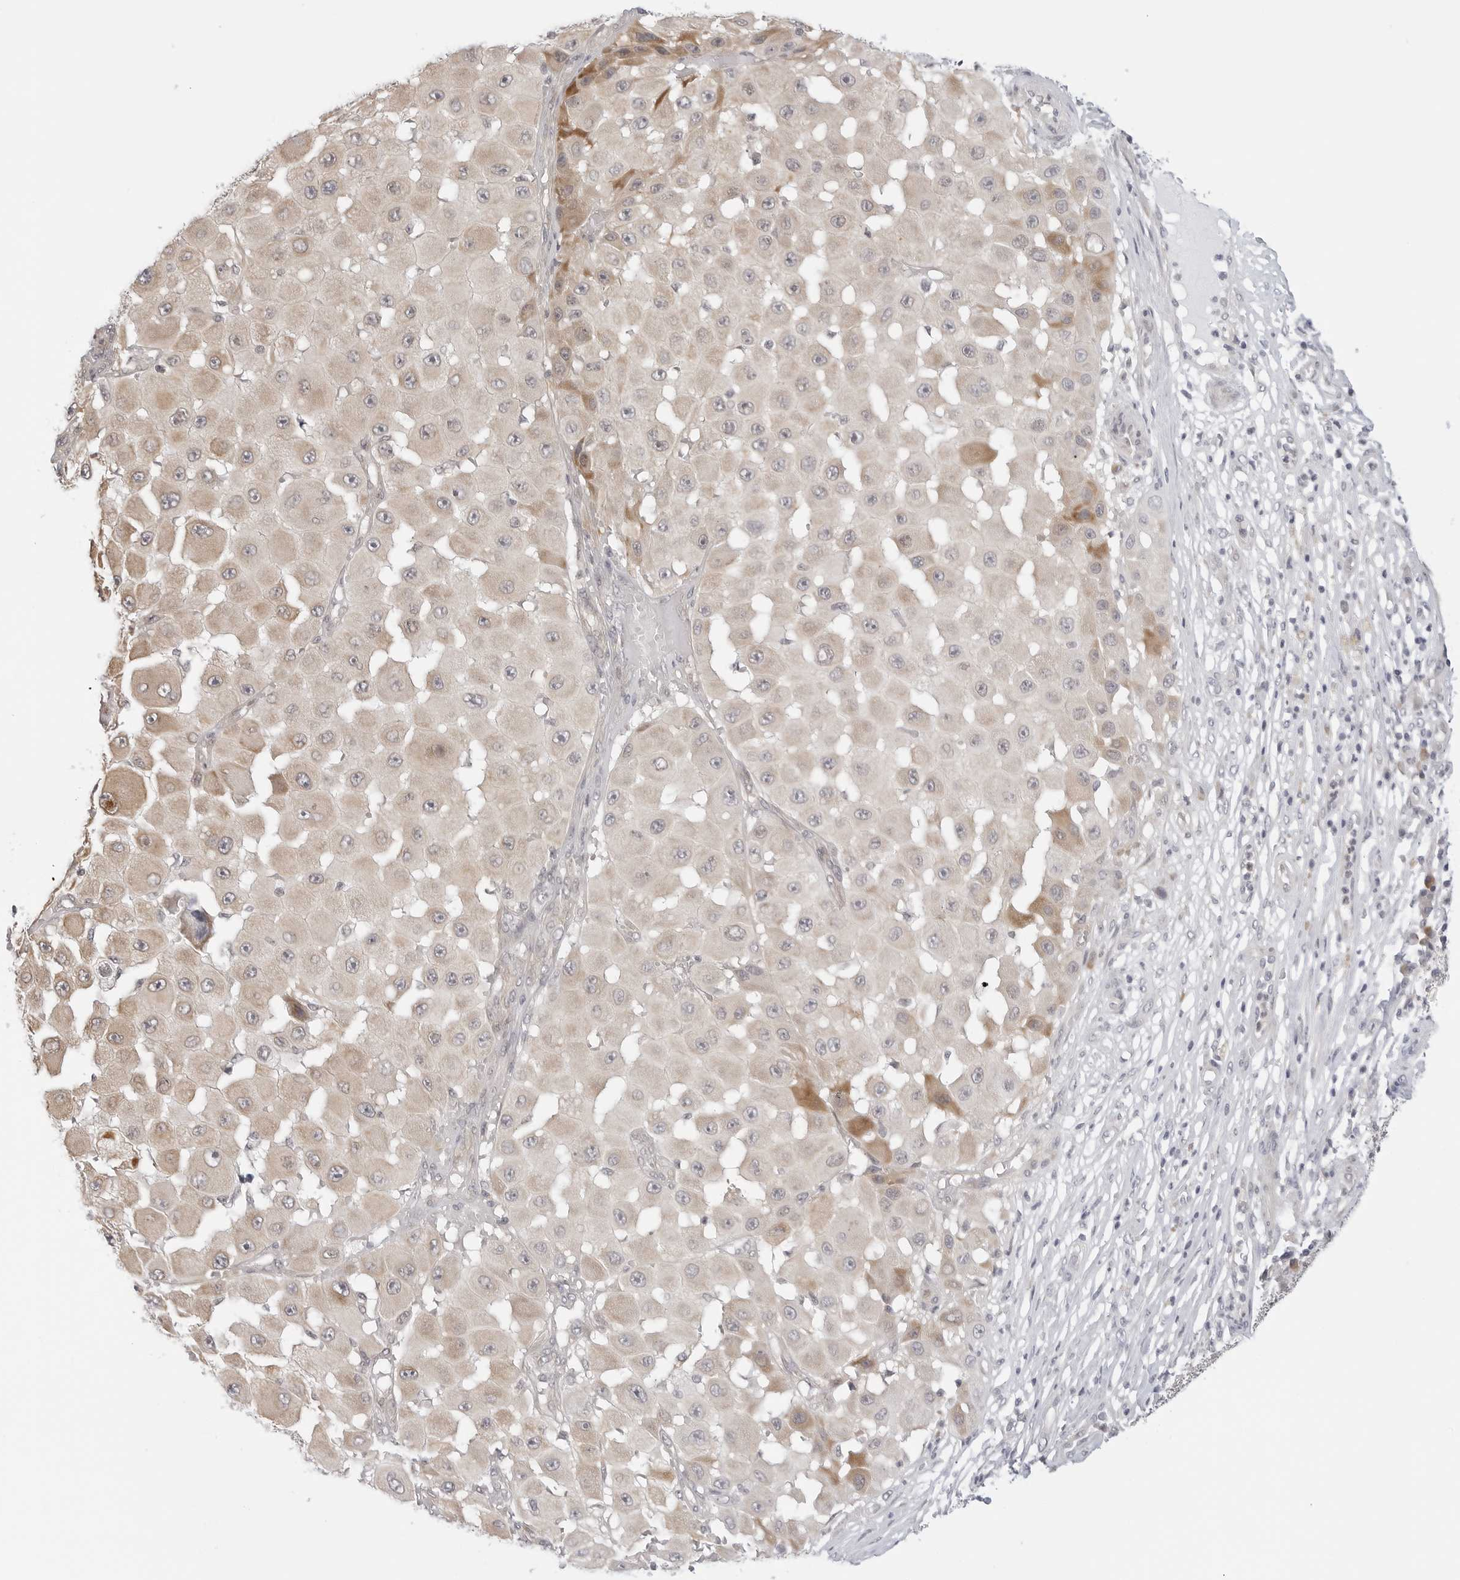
{"staining": {"intensity": "weak", "quantity": "25%-75%", "location": "cytoplasmic/membranous"}, "tissue": "melanoma", "cell_type": "Tumor cells", "image_type": "cancer", "snomed": [{"axis": "morphology", "description": "Malignant melanoma, NOS"}, {"axis": "topography", "description": "Skin"}], "caption": "Malignant melanoma was stained to show a protein in brown. There is low levels of weak cytoplasmic/membranous expression in approximately 25%-75% of tumor cells.", "gene": "TCP1", "patient": {"sex": "female", "age": 81}}